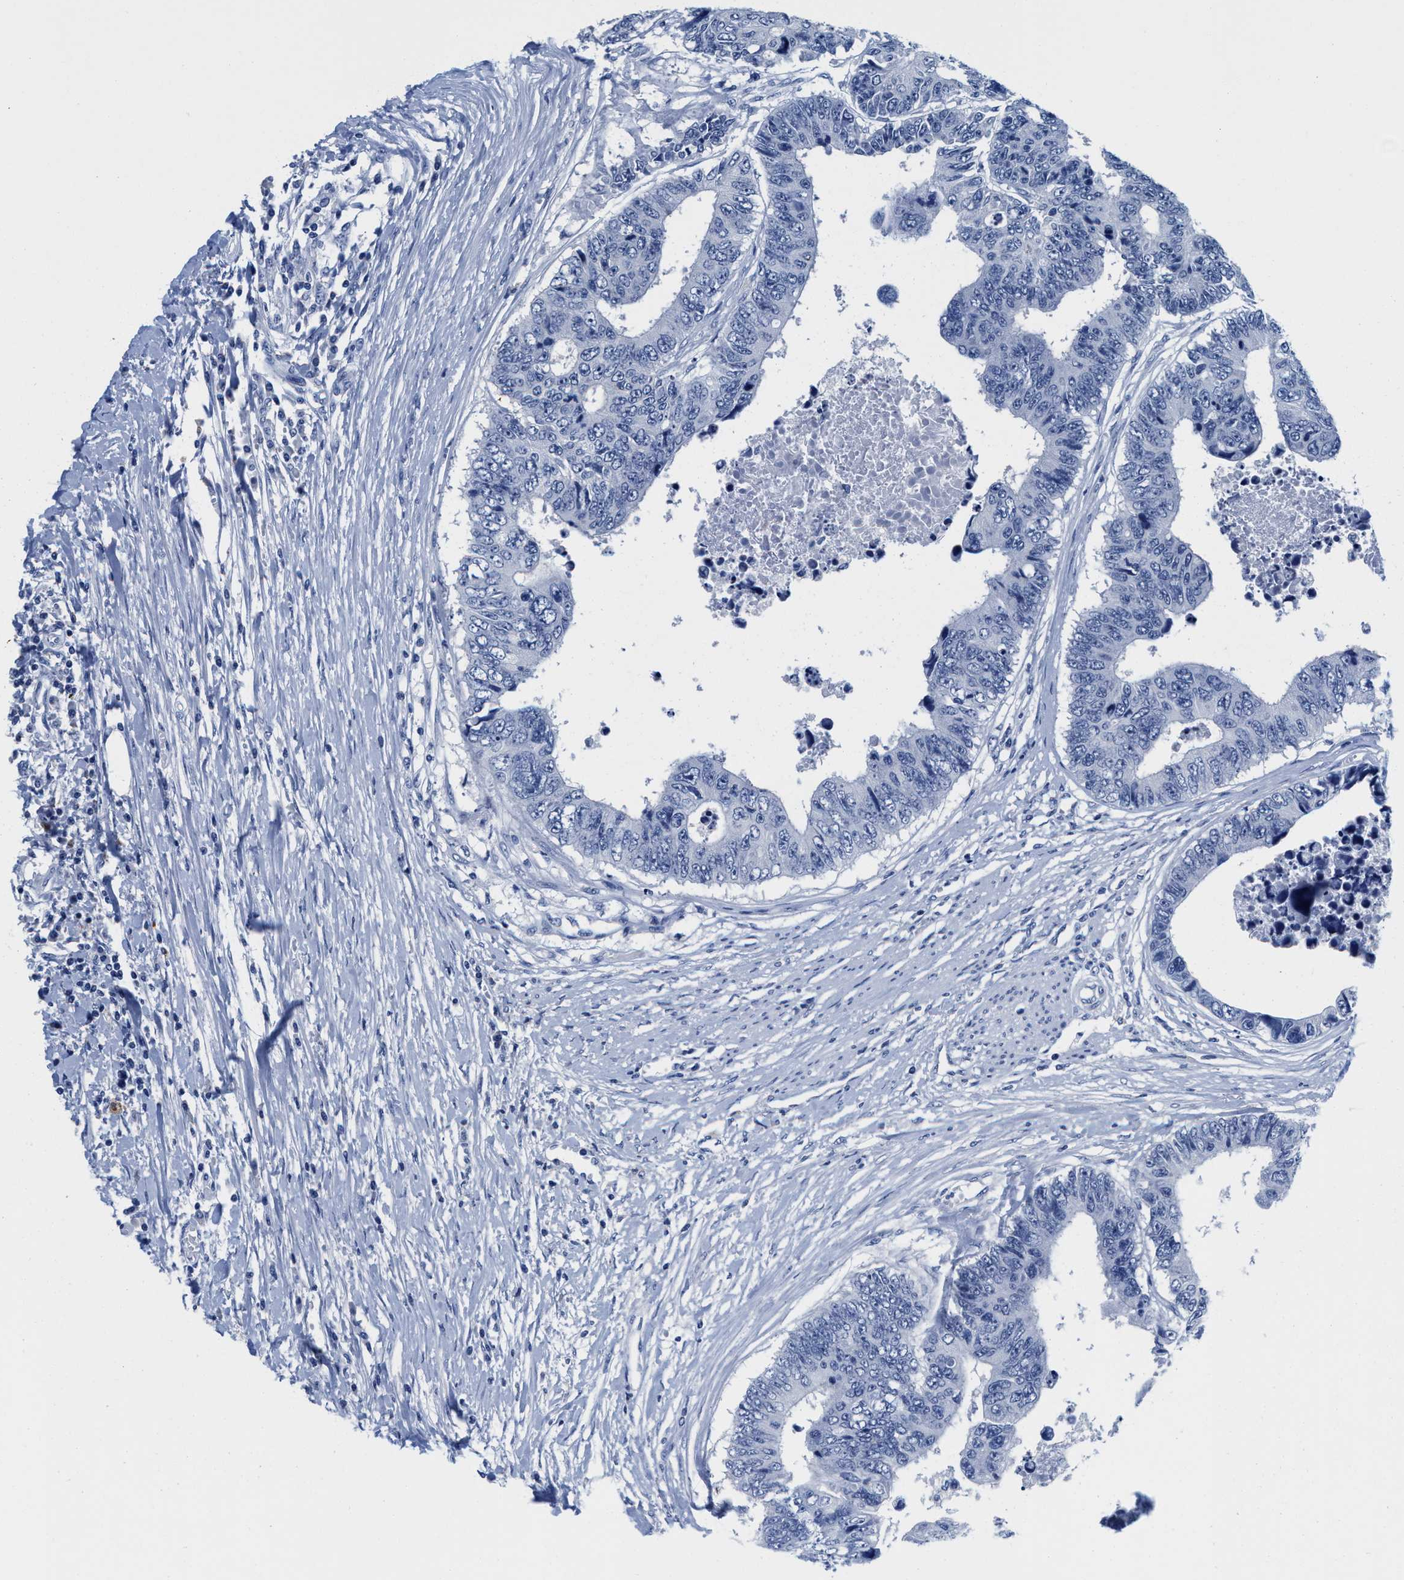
{"staining": {"intensity": "negative", "quantity": "none", "location": "none"}, "tissue": "colorectal cancer", "cell_type": "Tumor cells", "image_type": "cancer", "snomed": [{"axis": "morphology", "description": "Adenocarcinoma, NOS"}, {"axis": "topography", "description": "Rectum"}], "caption": "This is a histopathology image of IHC staining of adenocarcinoma (colorectal), which shows no expression in tumor cells. (DAB (3,3'-diaminobenzidine) IHC with hematoxylin counter stain).", "gene": "TTC3", "patient": {"sex": "male", "age": 84}}